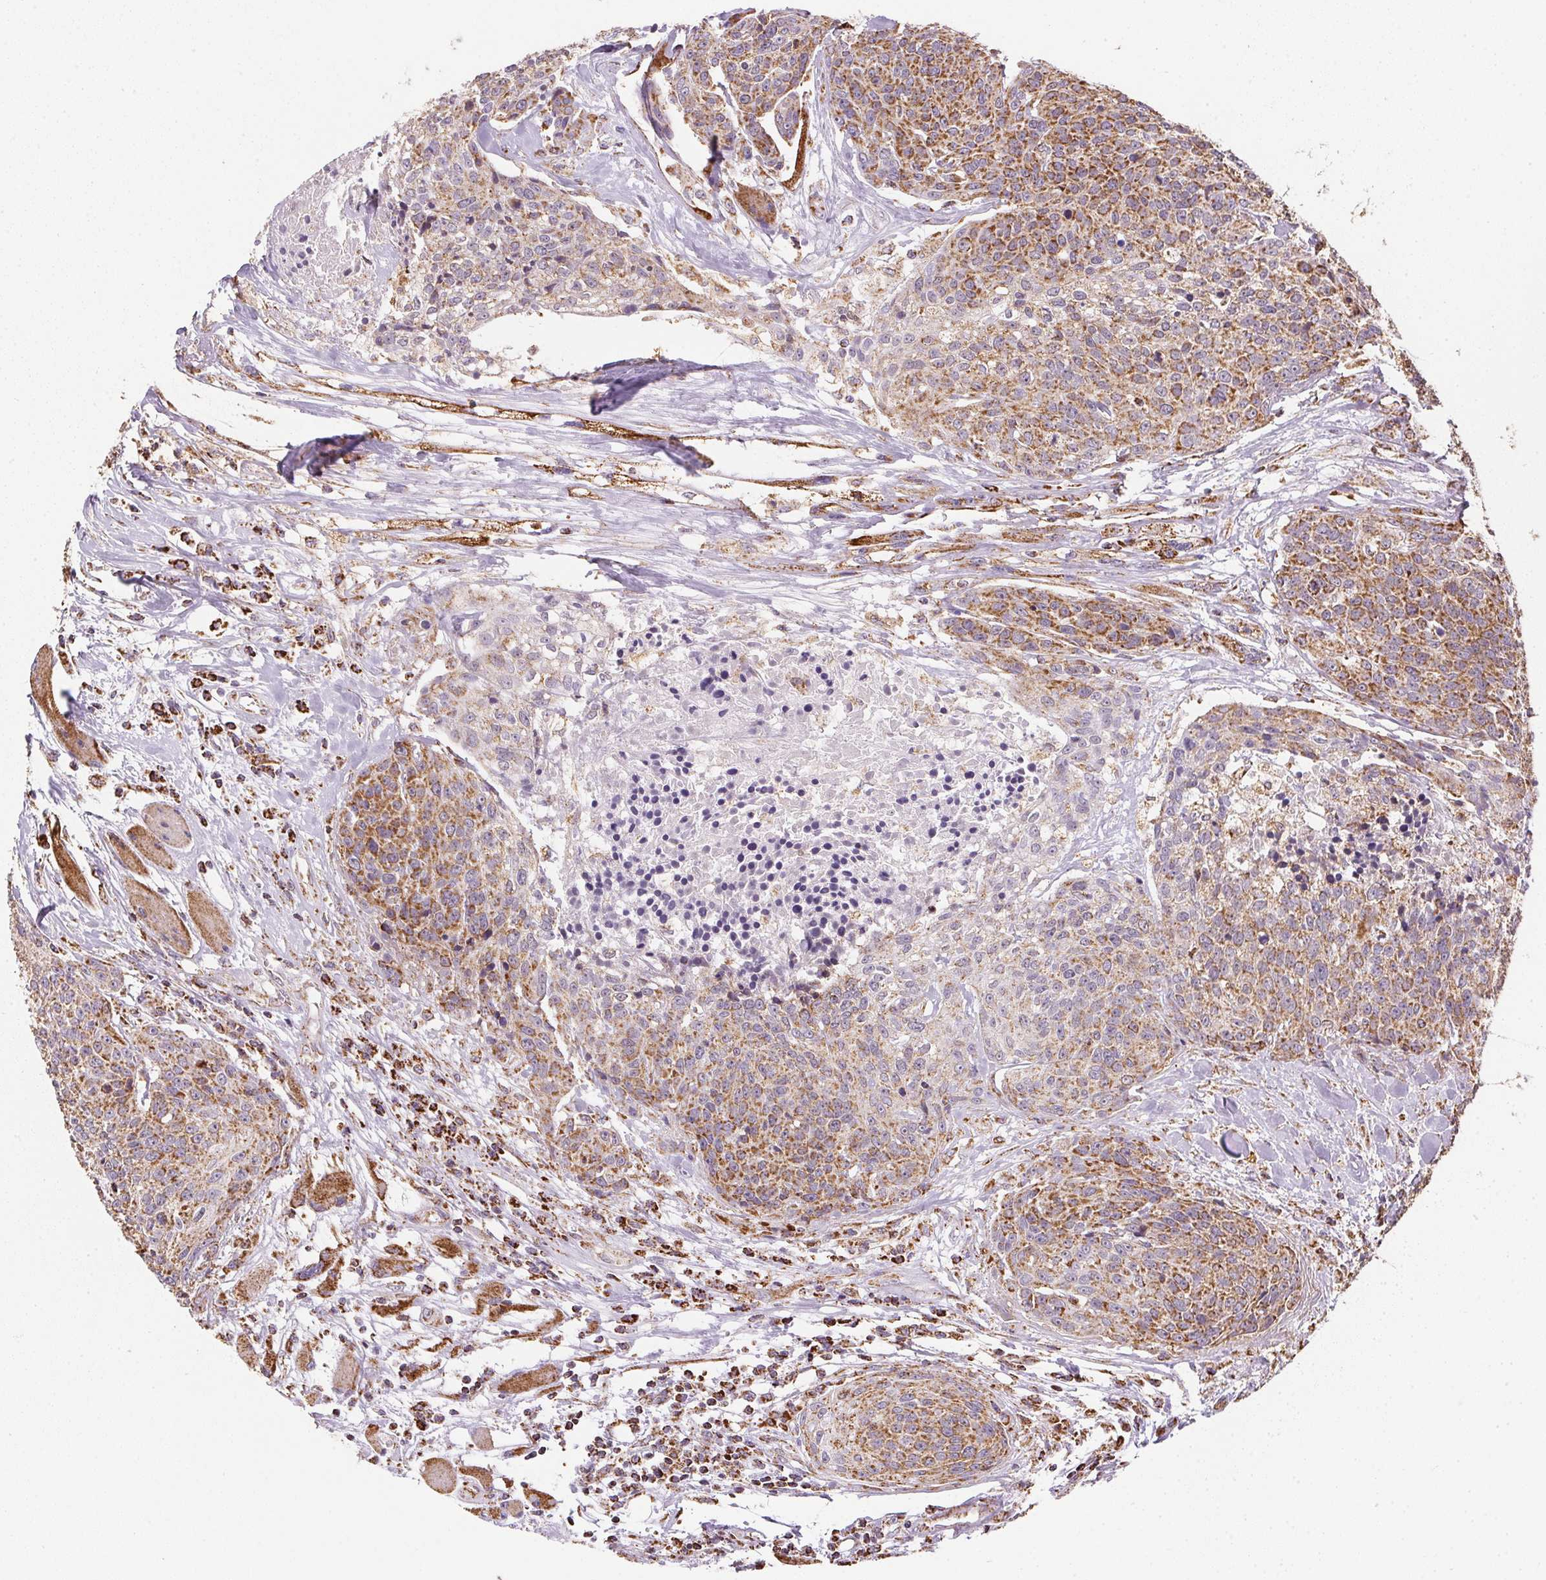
{"staining": {"intensity": "moderate", "quantity": ">75%", "location": "cytoplasmic/membranous"}, "tissue": "head and neck cancer", "cell_type": "Tumor cells", "image_type": "cancer", "snomed": [{"axis": "morphology", "description": "Squamous cell carcinoma, NOS"}, {"axis": "topography", "description": "Oral tissue"}, {"axis": "topography", "description": "Head-Neck"}], "caption": "Squamous cell carcinoma (head and neck) stained with IHC demonstrates moderate cytoplasmic/membranous expression in approximately >75% of tumor cells.", "gene": "MAPK11", "patient": {"sex": "male", "age": 64}}